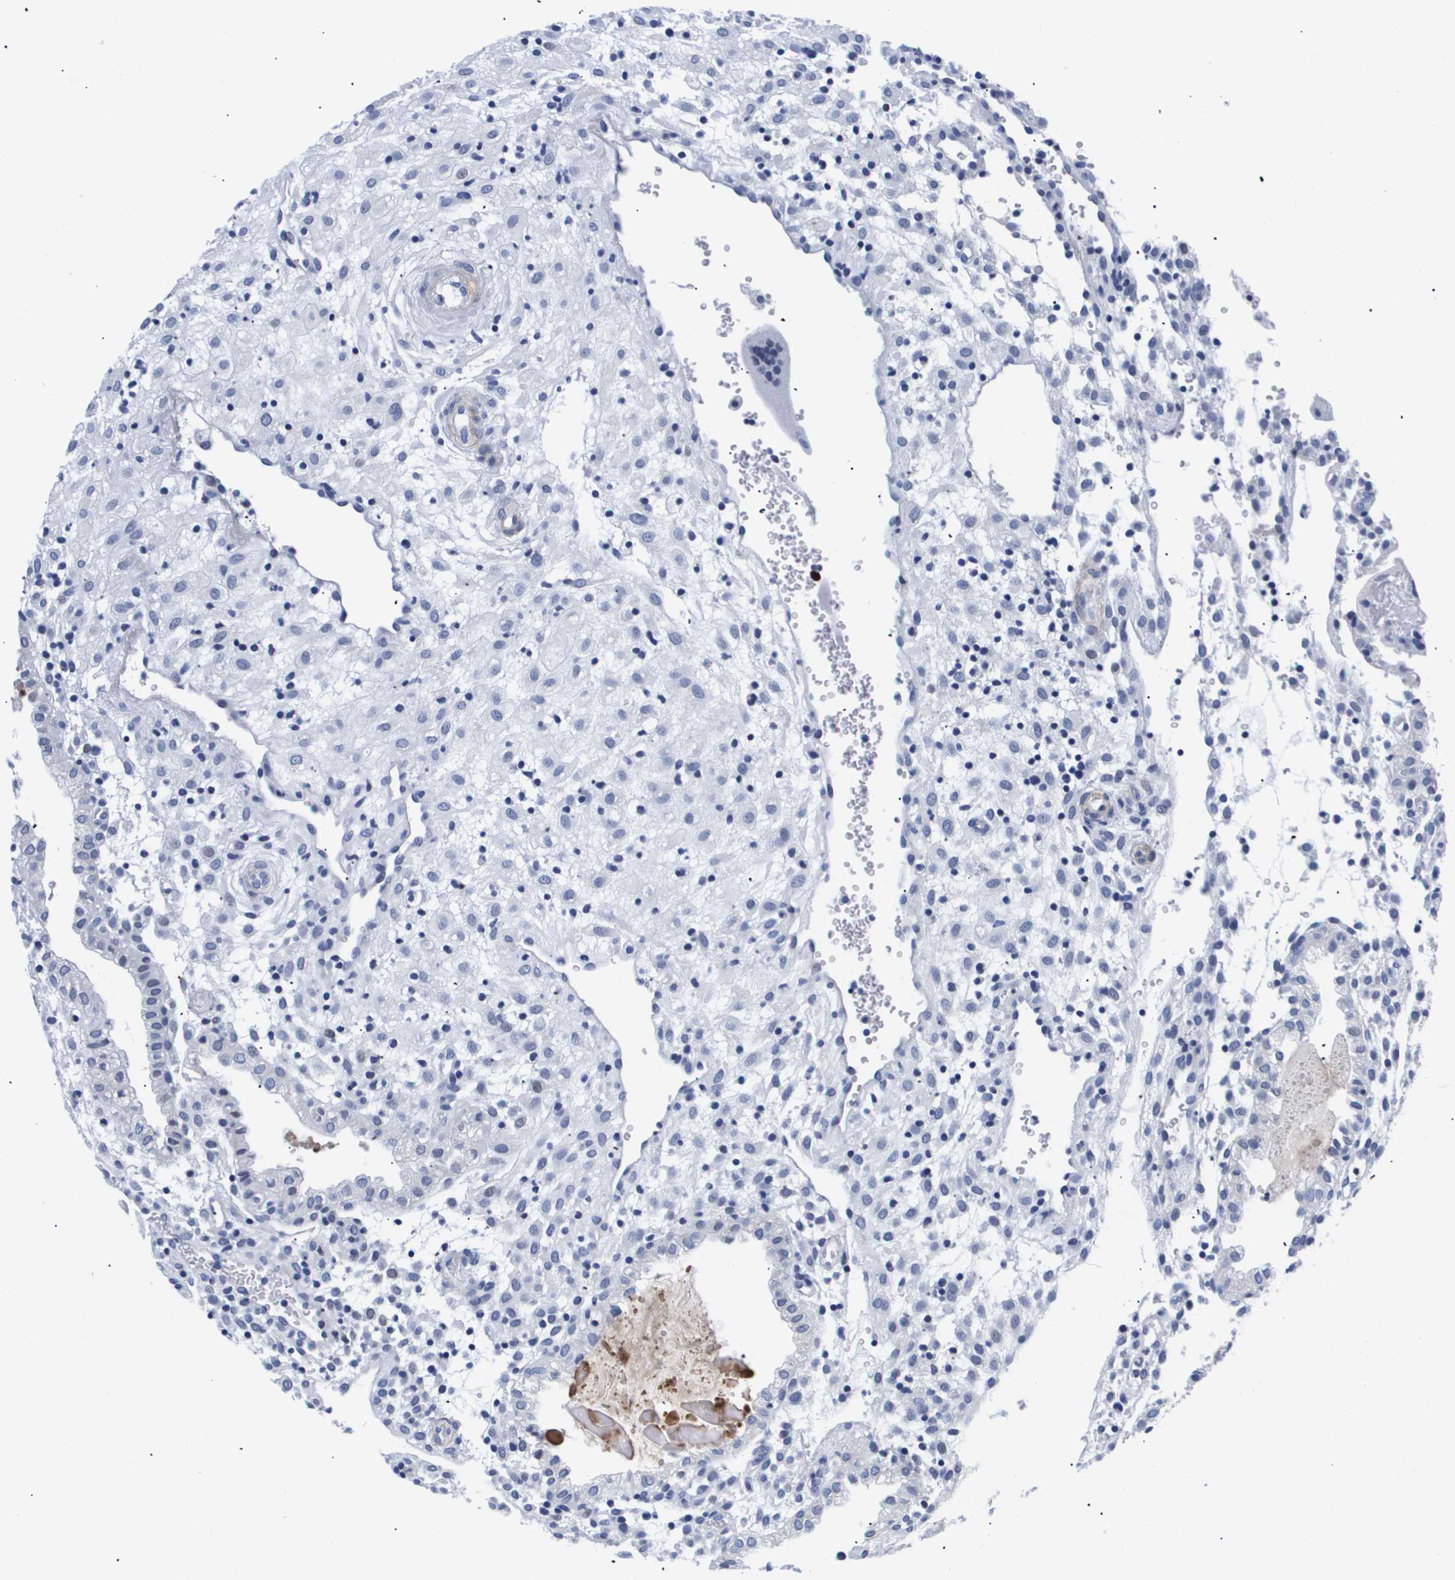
{"staining": {"intensity": "negative", "quantity": "none", "location": "none"}, "tissue": "placenta", "cell_type": "Decidual cells", "image_type": "normal", "snomed": [{"axis": "morphology", "description": "Normal tissue, NOS"}, {"axis": "topography", "description": "Placenta"}], "caption": "Immunohistochemistry image of normal placenta stained for a protein (brown), which demonstrates no expression in decidual cells. Brightfield microscopy of IHC stained with DAB (3,3'-diaminobenzidine) (brown) and hematoxylin (blue), captured at high magnification.", "gene": "SHD", "patient": {"sex": "female", "age": 18}}